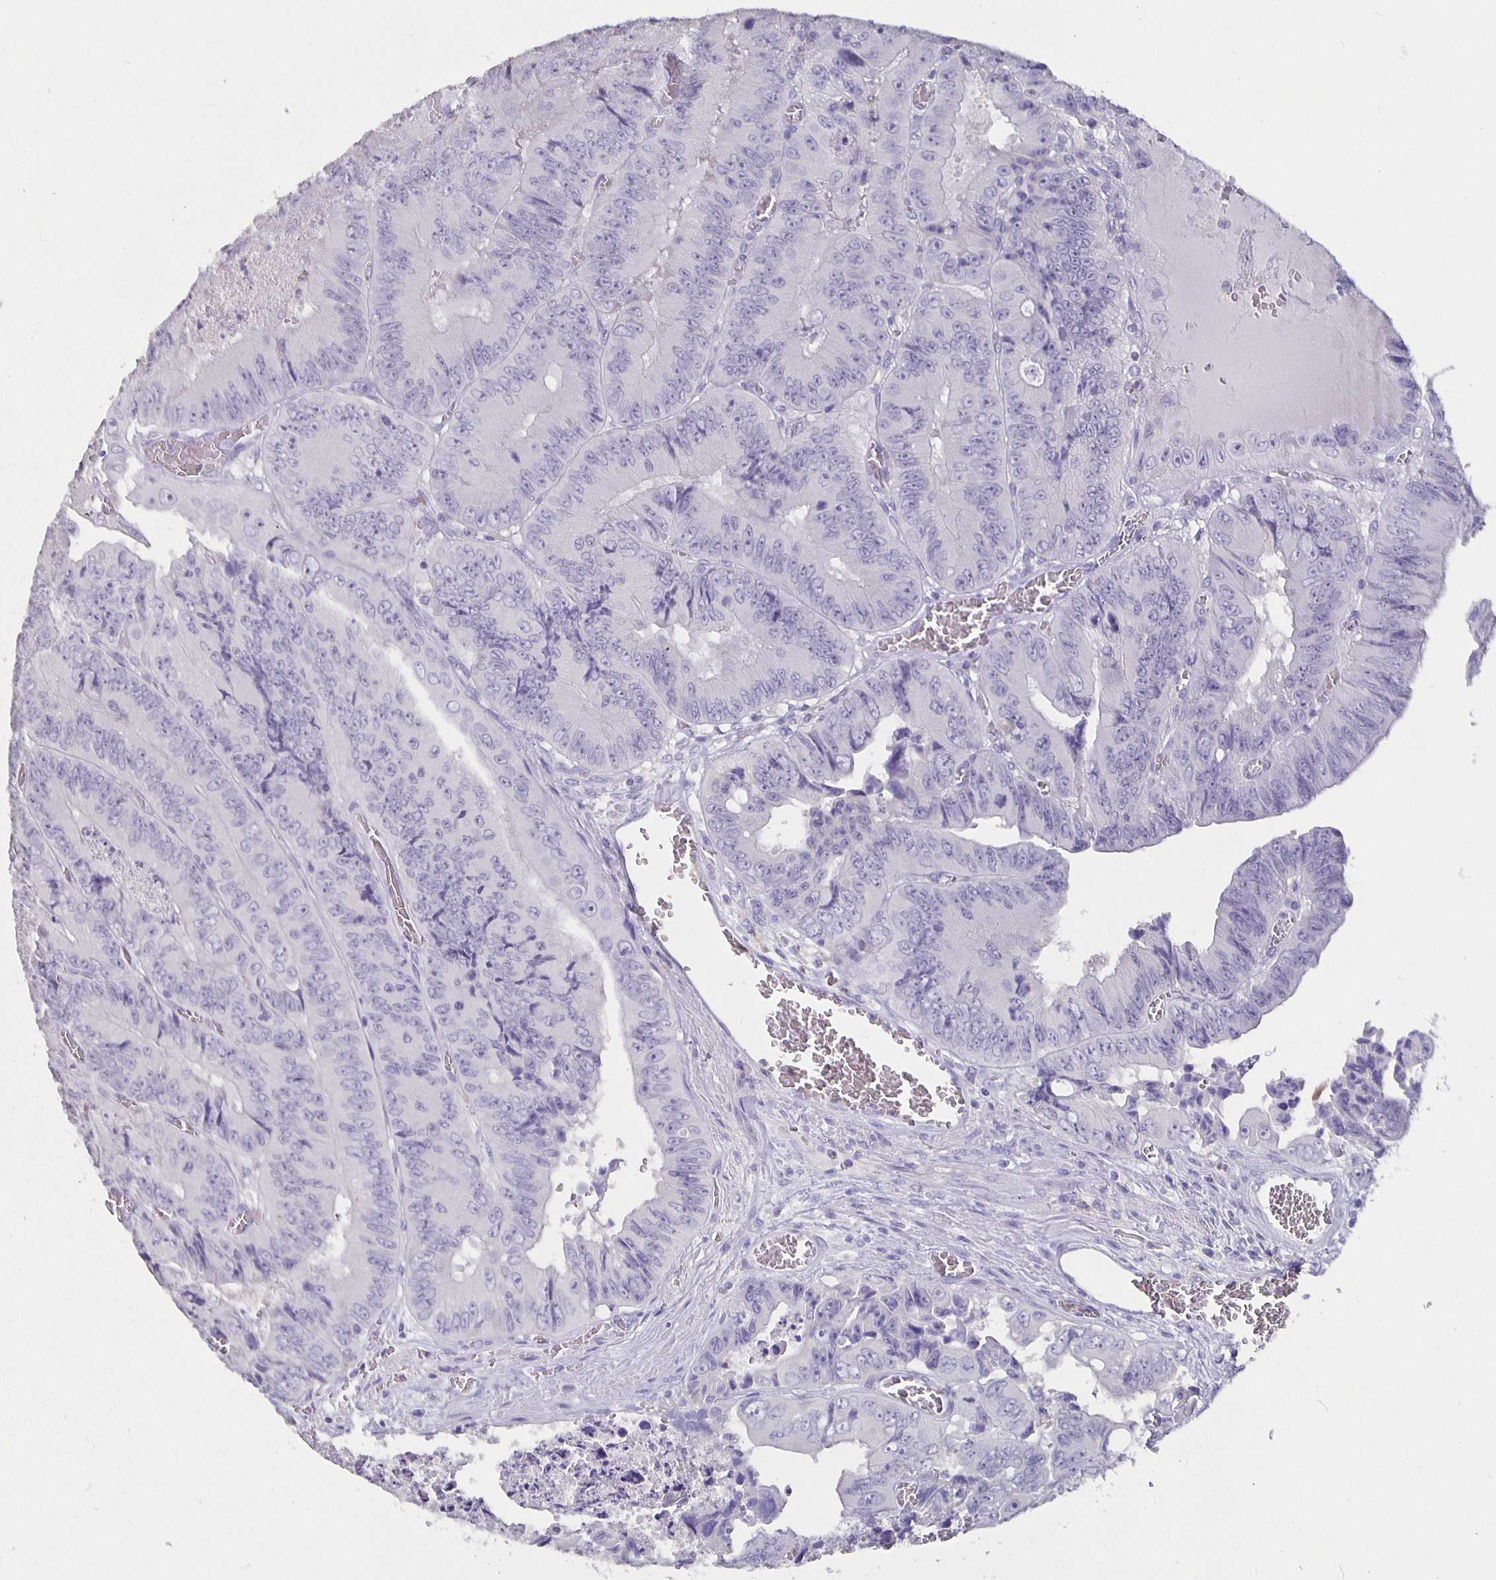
{"staining": {"intensity": "negative", "quantity": "none", "location": "none"}, "tissue": "colorectal cancer", "cell_type": "Tumor cells", "image_type": "cancer", "snomed": [{"axis": "morphology", "description": "Adenocarcinoma, NOS"}, {"axis": "topography", "description": "Colon"}], "caption": "An immunohistochemistry histopathology image of adenocarcinoma (colorectal) is shown. There is no staining in tumor cells of adenocarcinoma (colorectal).", "gene": "GPX4", "patient": {"sex": "female", "age": 84}}